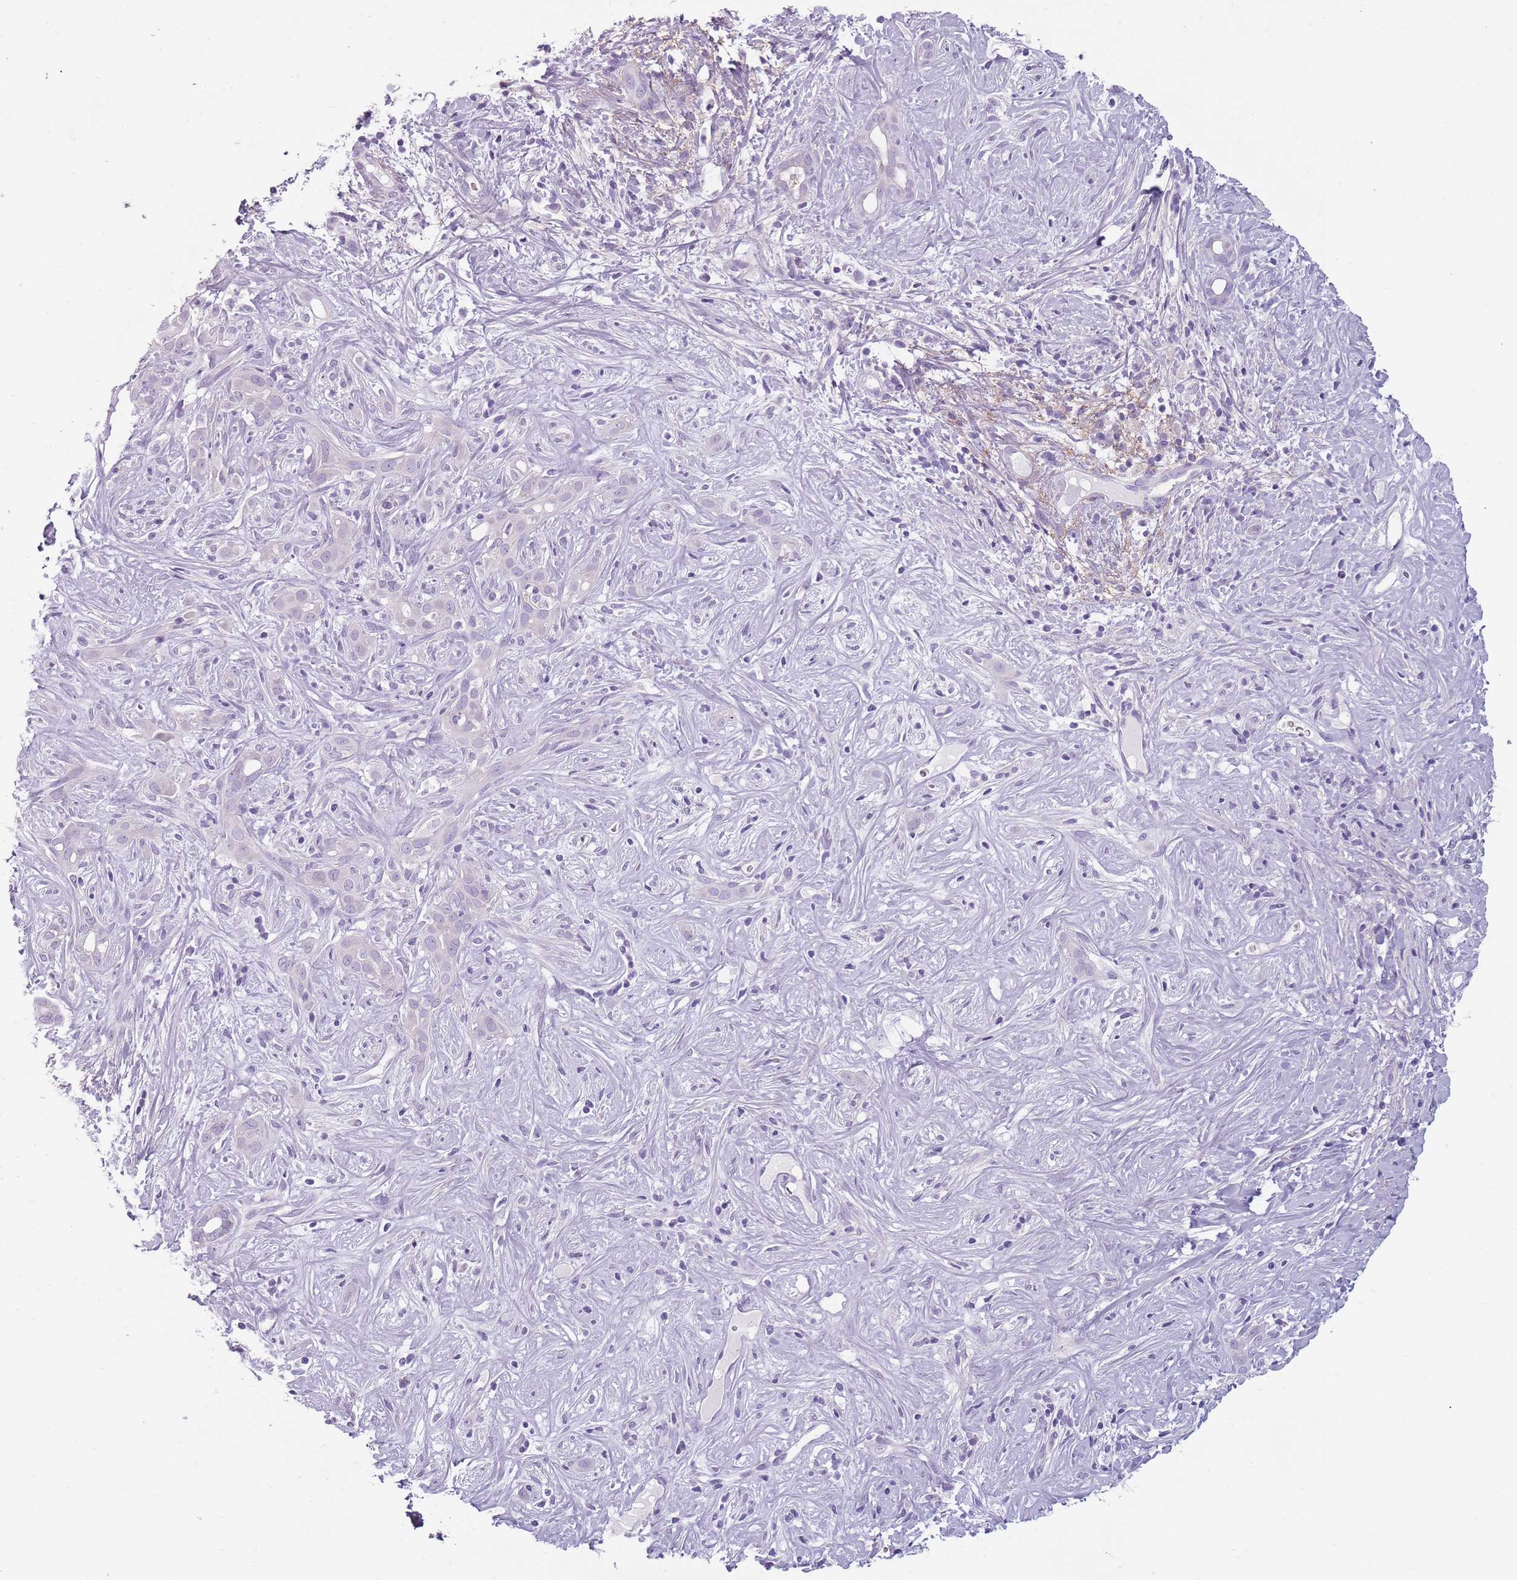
{"staining": {"intensity": "negative", "quantity": "none", "location": "none"}, "tissue": "liver cancer", "cell_type": "Tumor cells", "image_type": "cancer", "snomed": [{"axis": "morphology", "description": "Cholangiocarcinoma"}, {"axis": "topography", "description": "Liver"}], "caption": "A high-resolution histopathology image shows IHC staining of liver cancer (cholangiocarcinoma), which exhibits no significant staining in tumor cells.", "gene": "MEGF8", "patient": {"sex": "male", "age": 67}}